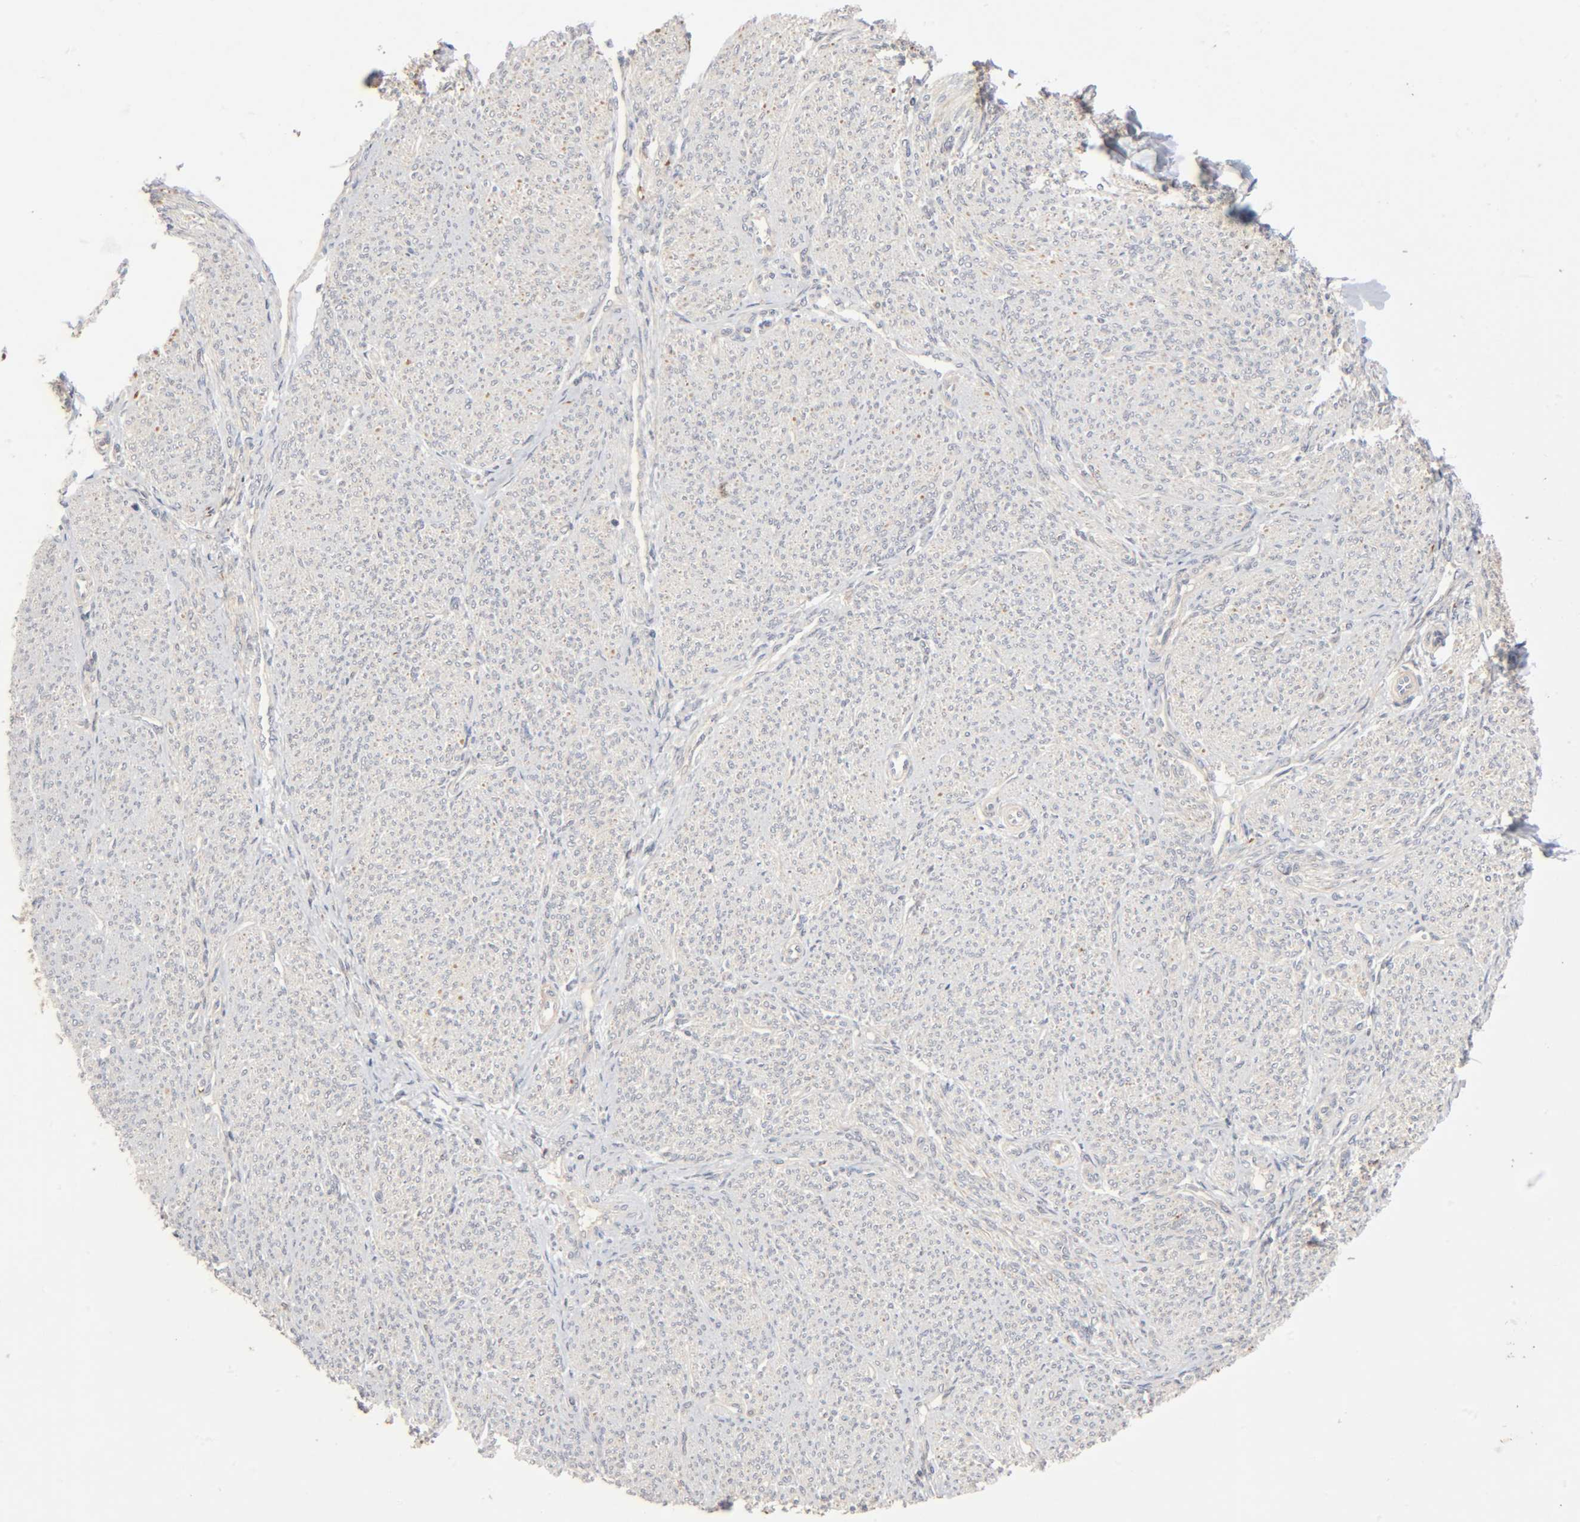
{"staining": {"intensity": "moderate", "quantity": ">75%", "location": "cytoplasmic/membranous"}, "tissue": "smooth muscle", "cell_type": "Smooth muscle cells", "image_type": "normal", "snomed": [{"axis": "morphology", "description": "Normal tissue, NOS"}, {"axis": "topography", "description": "Smooth muscle"}], "caption": "Human smooth muscle stained with a brown dye exhibits moderate cytoplasmic/membranous positive expression in approximately >75% of smooth muscle cells.", "gene": "CPB2", "patient": {"sex": "female", "age": 65}}